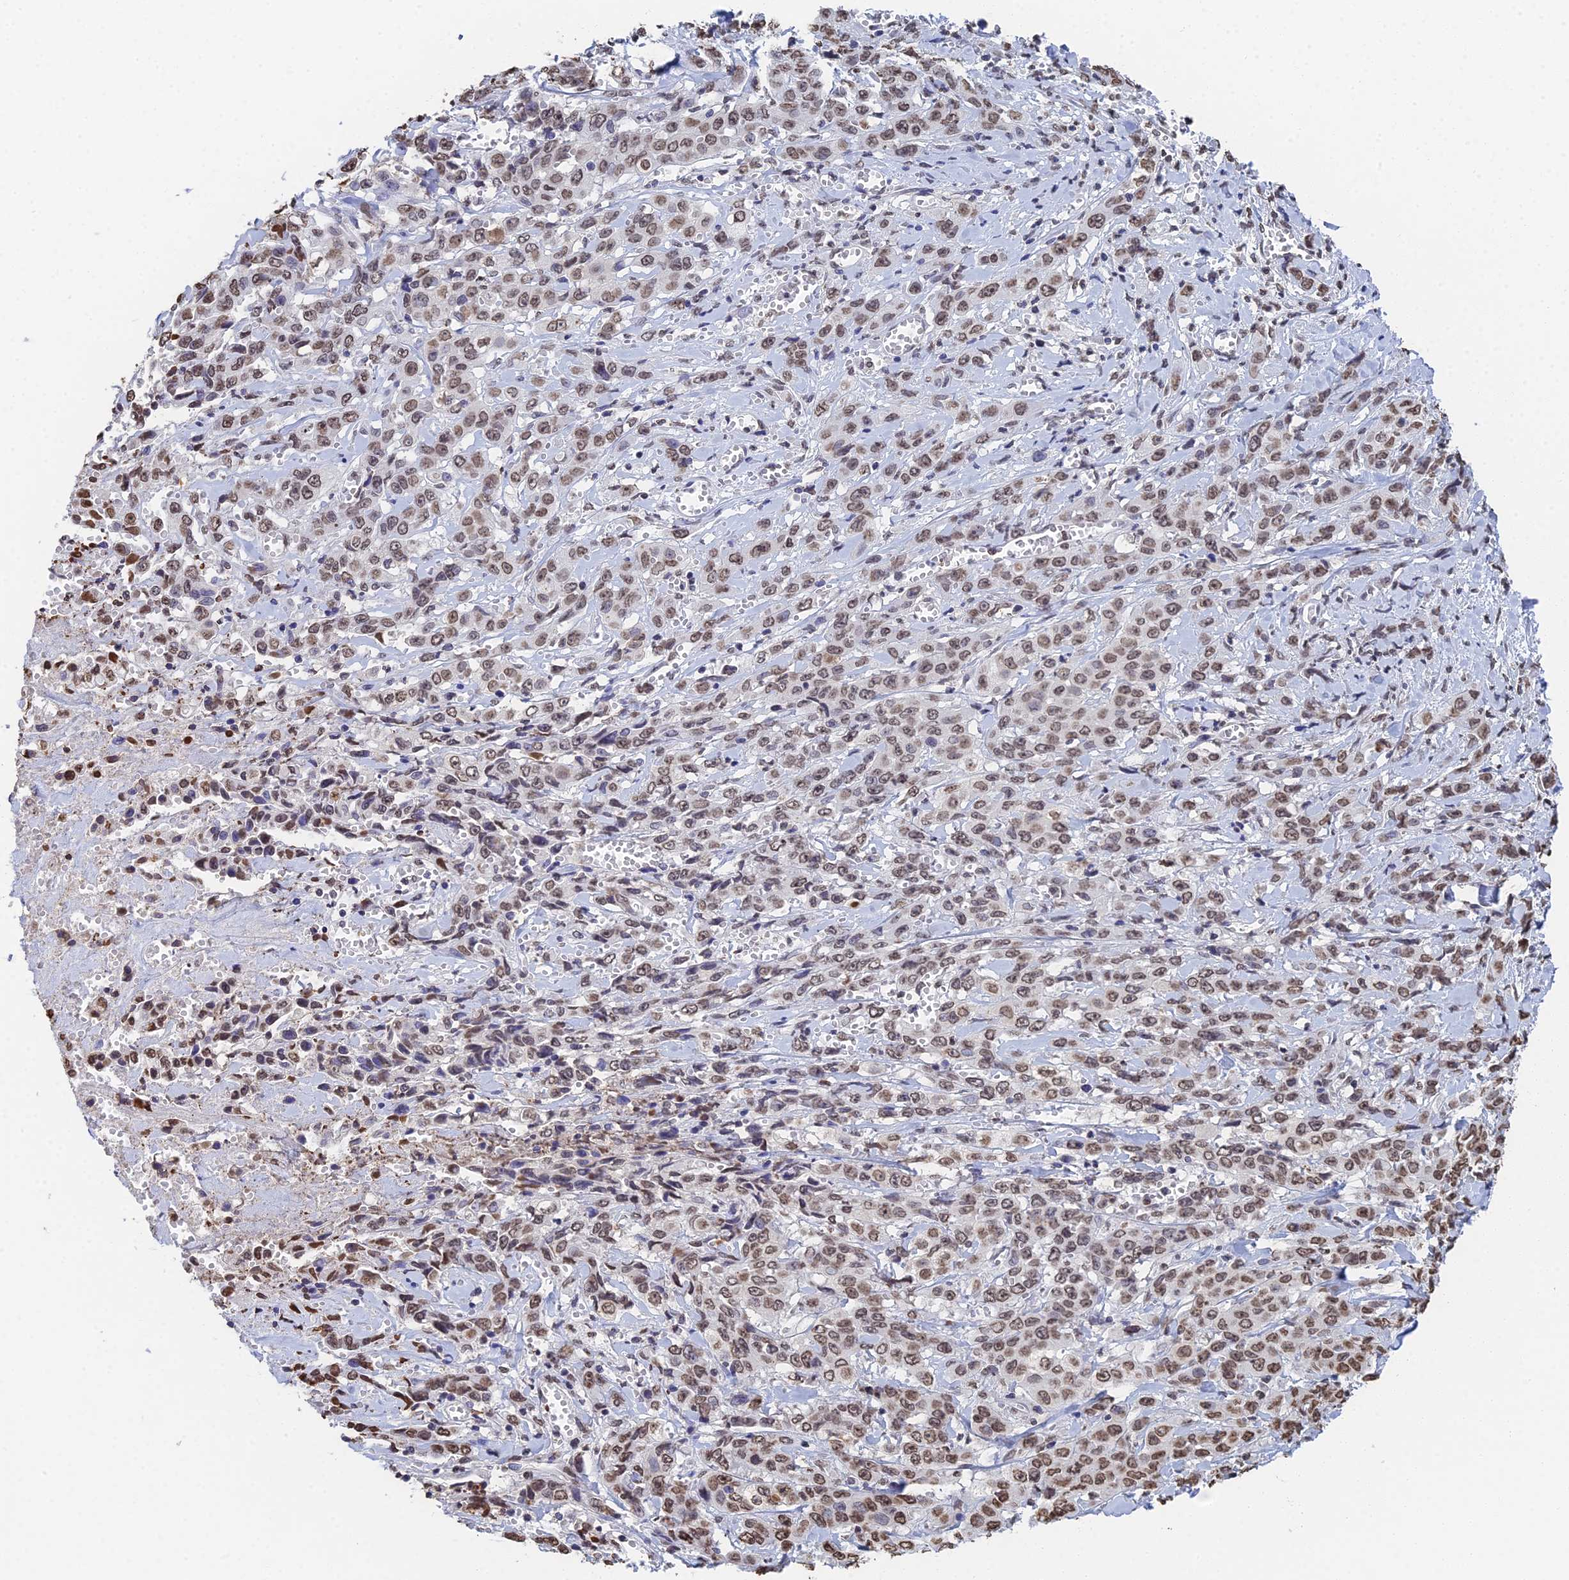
{"staining": {"intensity": "weak", "quantity": ">75%", "location": "nuclear"}, "tissue": "stomach cancer", "cell_type": "Tumor cells", "image_type": "cancer", "snomed": [{"axis": "morphology", "description": "Adenocarcinoma, NOS"}, {"axis": "topography", "description": "Stomach, upper"}], "caption": "Weak nuclear expression for a protein is appreciated in approximately >75% of tumor cells of stomach cancer (adenocarcinoma) using immunohistochemistry.", "gene": "GBP3", "patient": {"sex": "male", "age": 62}}